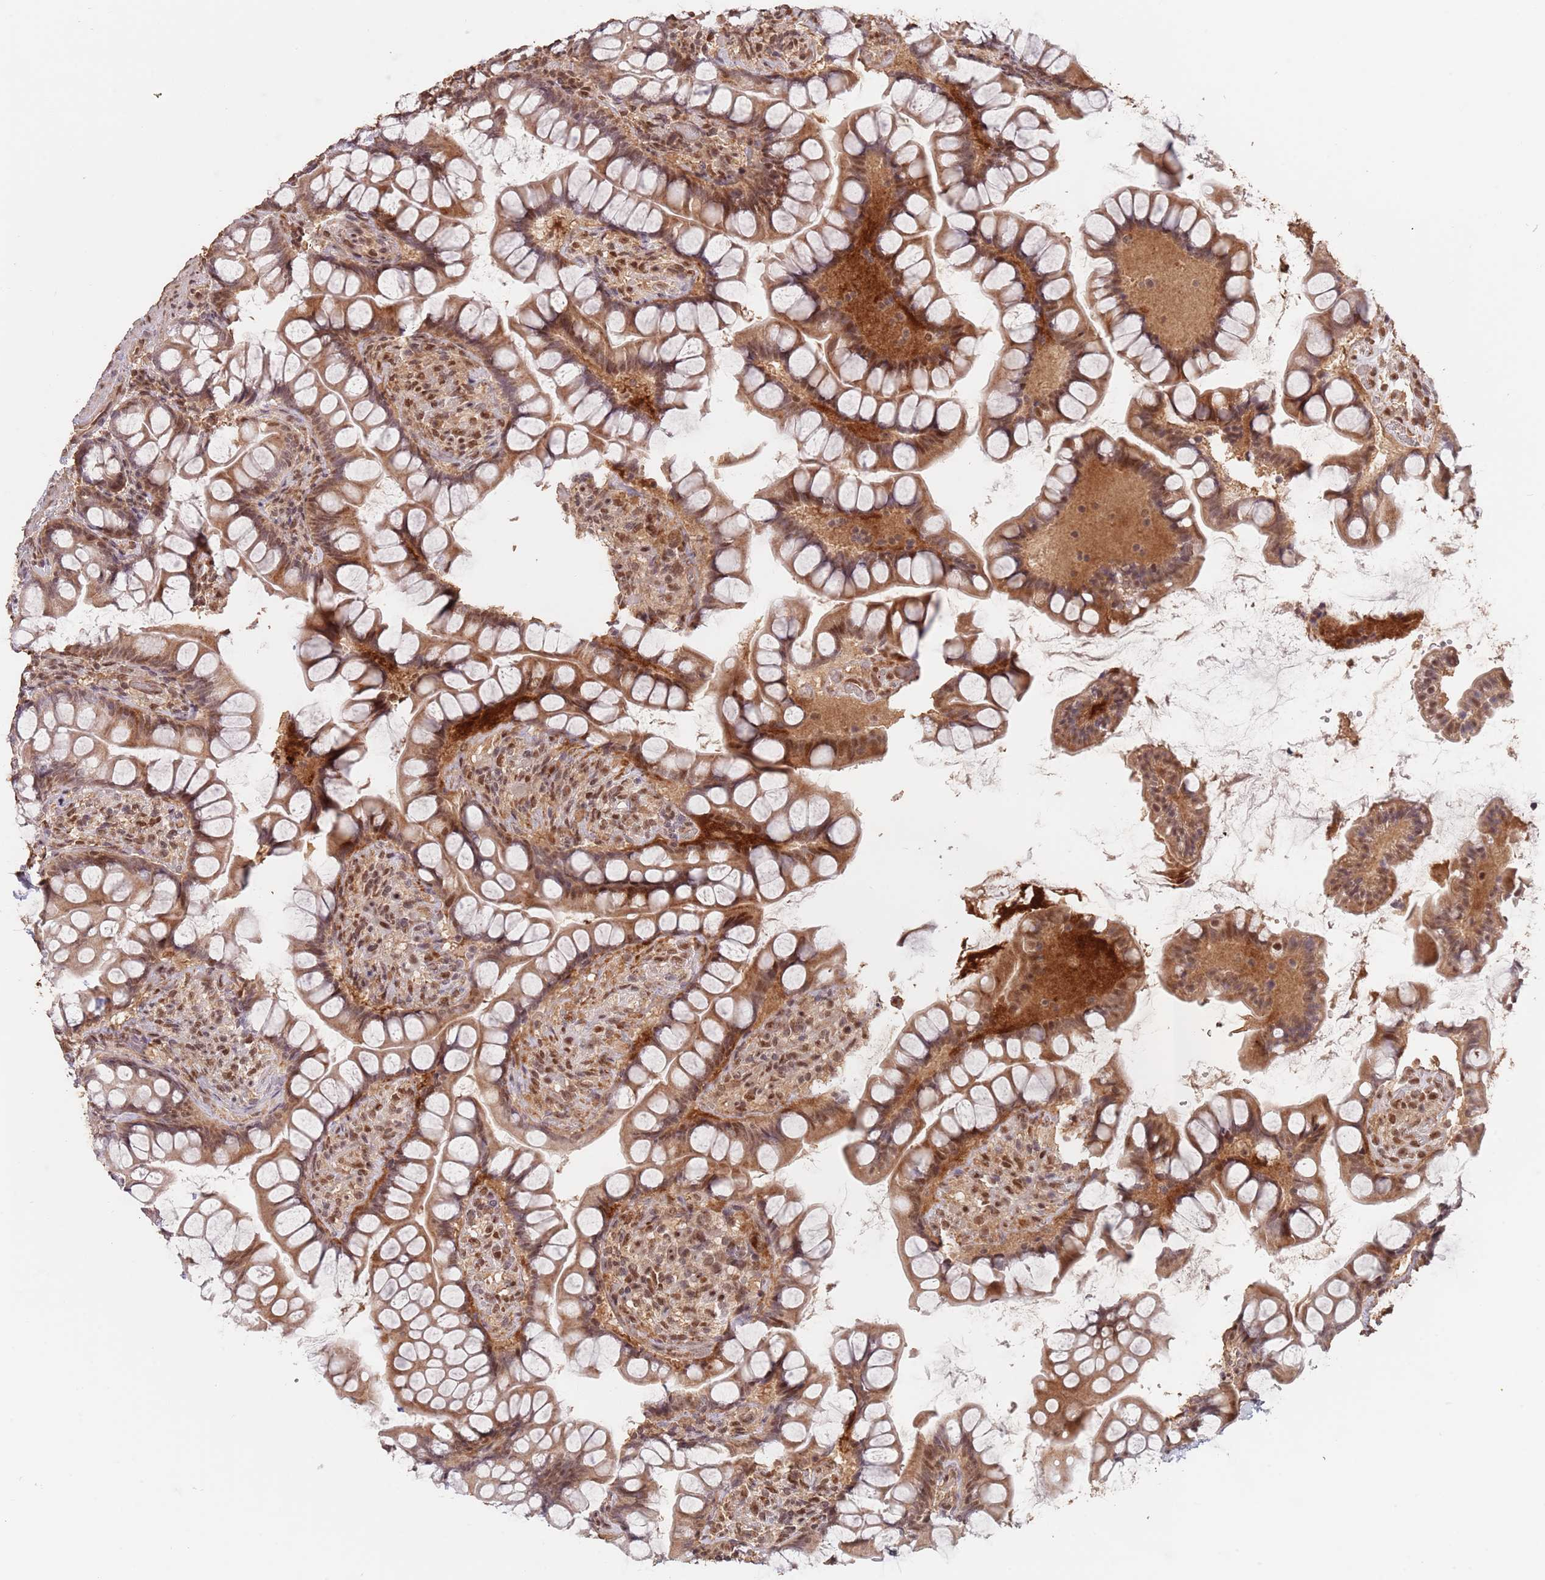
{"staining": {"intensity": "moderate", "quantity": ">75%", "location": "cytoplasmic/membranous,nuclear"}, "tissue": "small intestine", "cell_type": "Glandular cells", "image_type": "normal", "snomed": [{"axis": "morphology", "description": "Normal tissue, NOS"}, {"axis": "topography", "description": "Small intestine"}], "caption": "Immunohistochemistry (IHC) photomicrograph of normal small intestine: small intestine stained using immunohistochemistry (IHC) shows medium levels of moderate protein expression localized specifically in the cytoplasmic/membranous,nuclear of glandular cells, appearing as a cytoplasmic/membranous,nuclear brown color.", "gene": "RFXANK", "patient": {"sex": "male", "age": 70}}